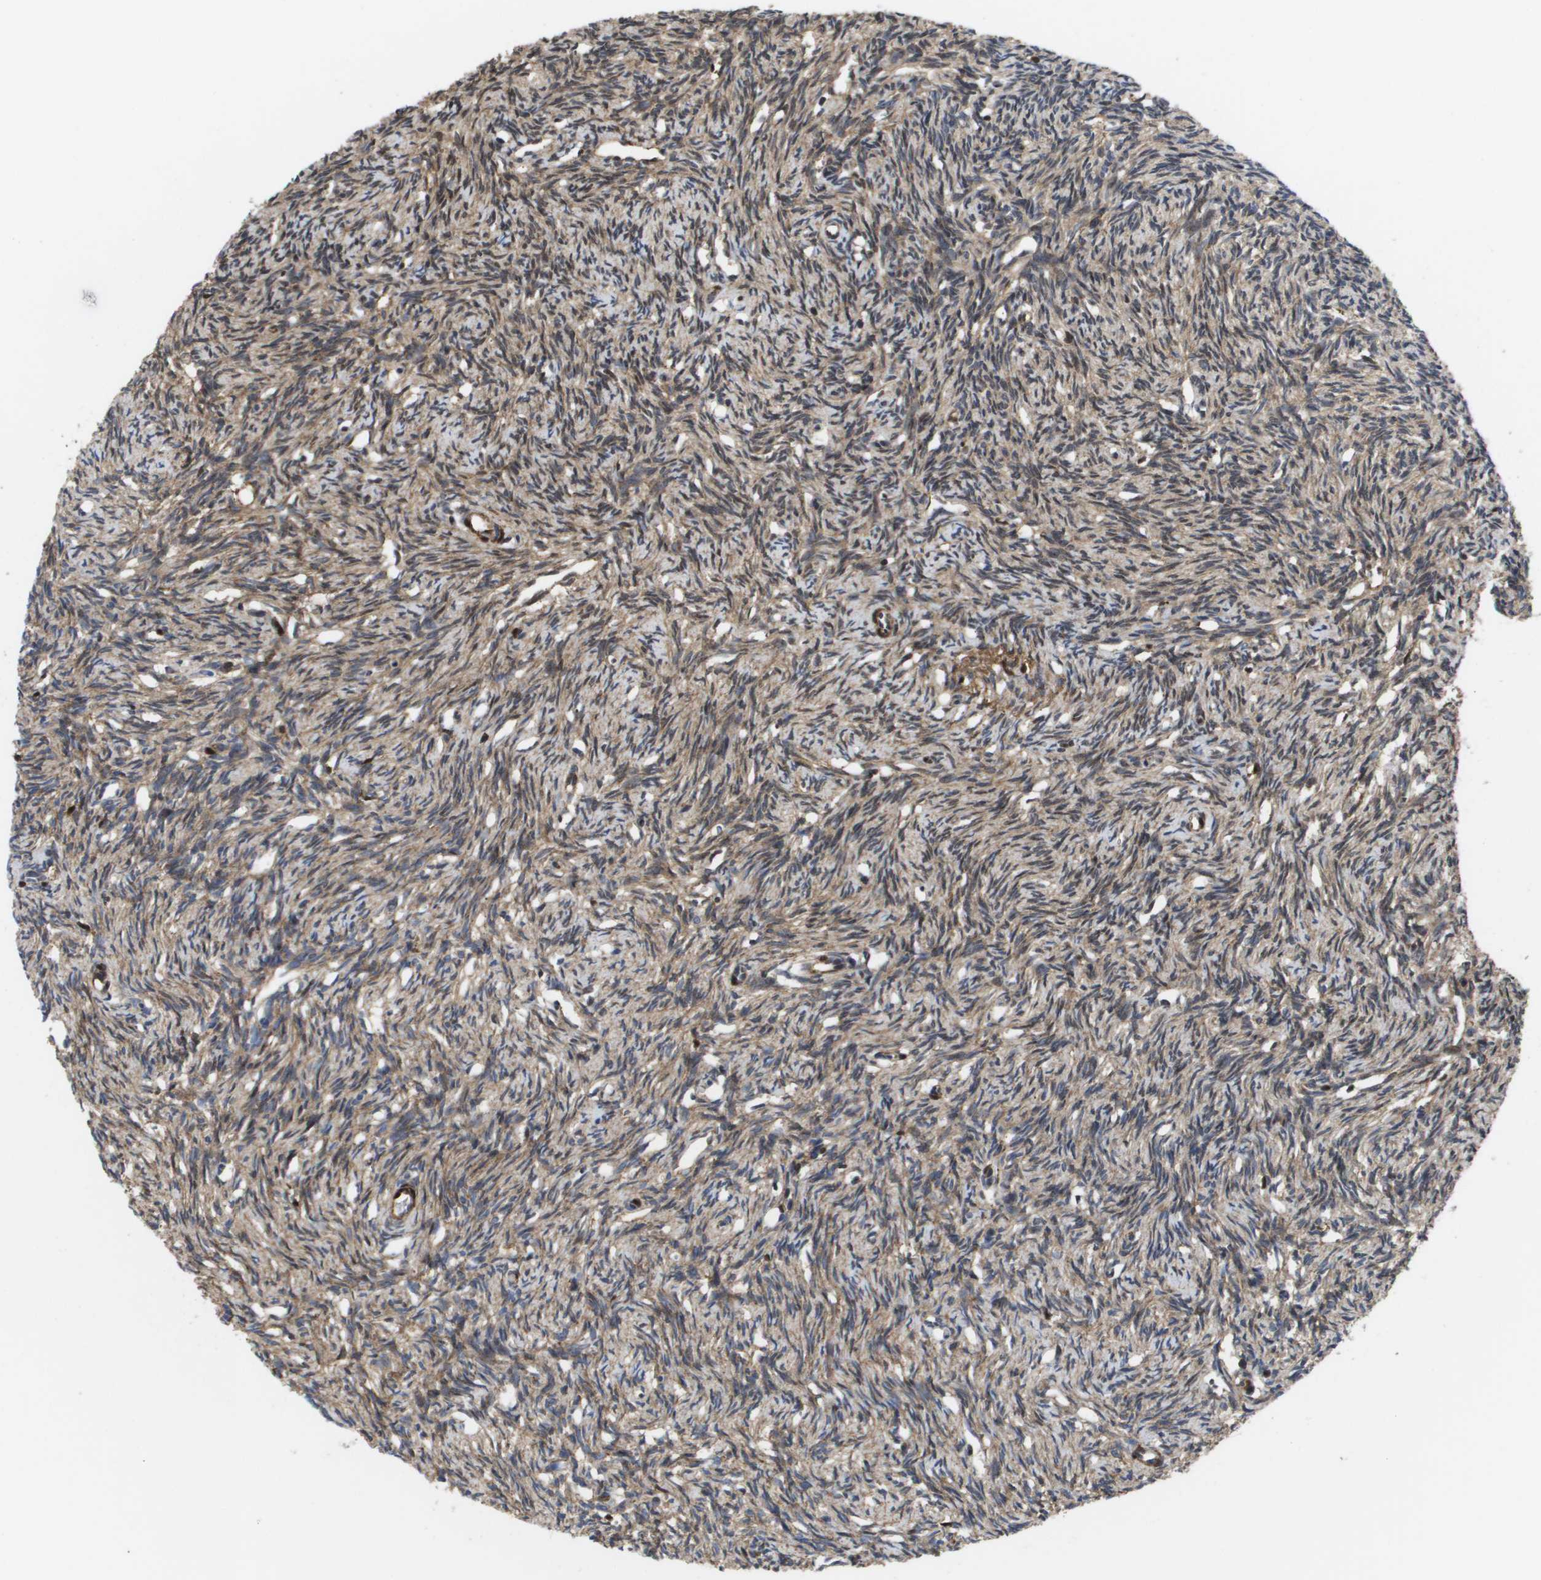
{"staining": {"intensity": "moderate", "quantity": ">75%", "location": "cytoplasmic/membranous"}, "tissue": "ovary", "cell_type": "Ovarian stroma cells", "image_type": "normal", "snomed": [{"axis": "morphology", "description": "Normal tissue, NOS"}, {"axis": "topography", "description": "Ovary"}], "caption": "Immunohistochemical staining of benign human ovary displays medium levels of moderate cytoplasmic/membranous staining in about >75% of ovarian stroma cells.", "gene": "SERPINC1", "patient": {"sex": "female", "age": 33}}